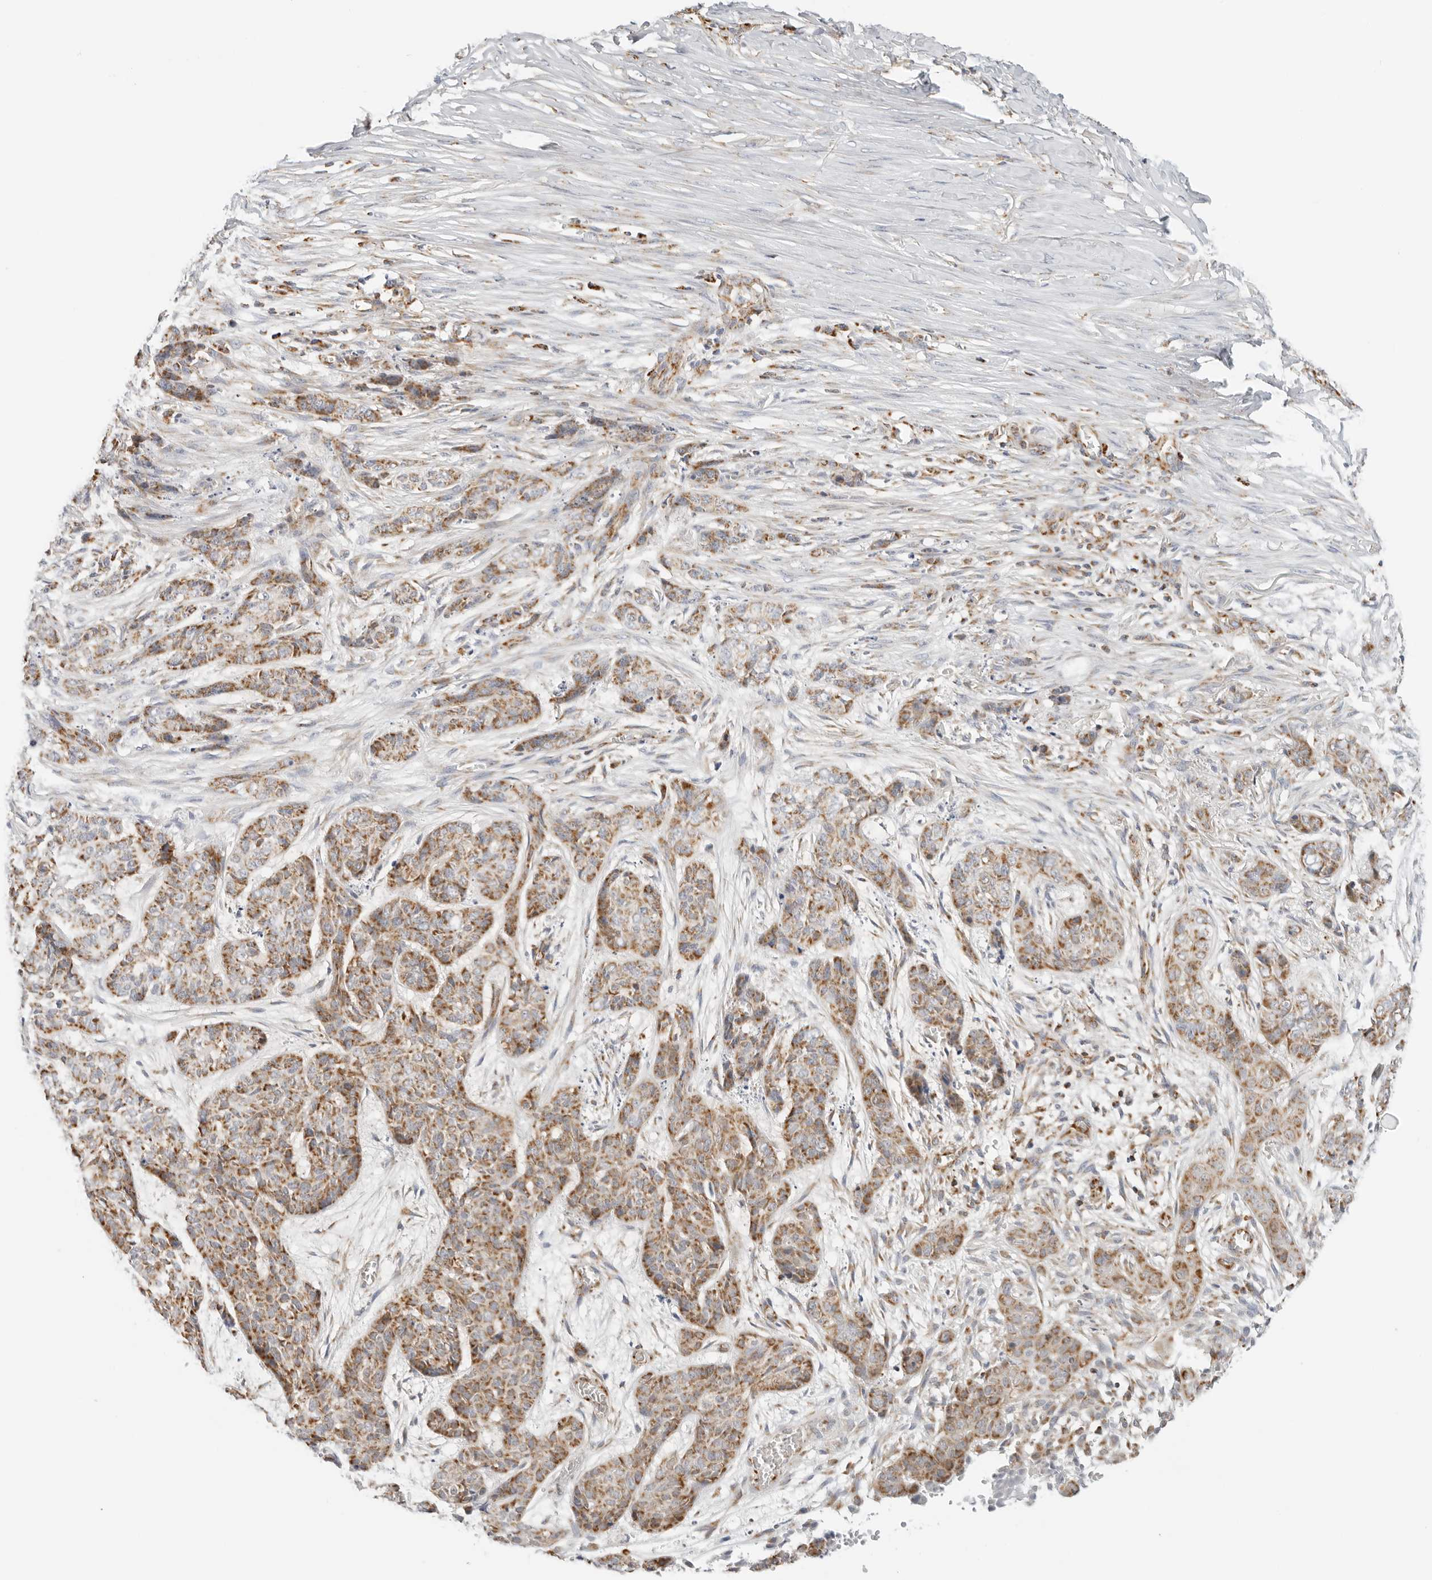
{"staining": {"intensity": "moderate", "quantity": ">75%", "location": "cytoplasmic/membranous"}, "tissue": "skin cancer", "cell_type": "Tumor cells", "image_type": "cancer", "snomed": [{"axis": "morphology", "description": "Basal cell carcinoma"}, {"axis": "topography", "description": "Skin"}], "caption": "Skin cancer stained with DAB IHC exhibits medium levels of moderate cytoplasmic/membranous positivity in about >75% of tumor cells. (DAB (3,3'-diaminobenzidine) = brown stain, brightfield microscopy at high magnification).", "gene": "RC3H1", "patient": {"sex": "female", "age": 64}}